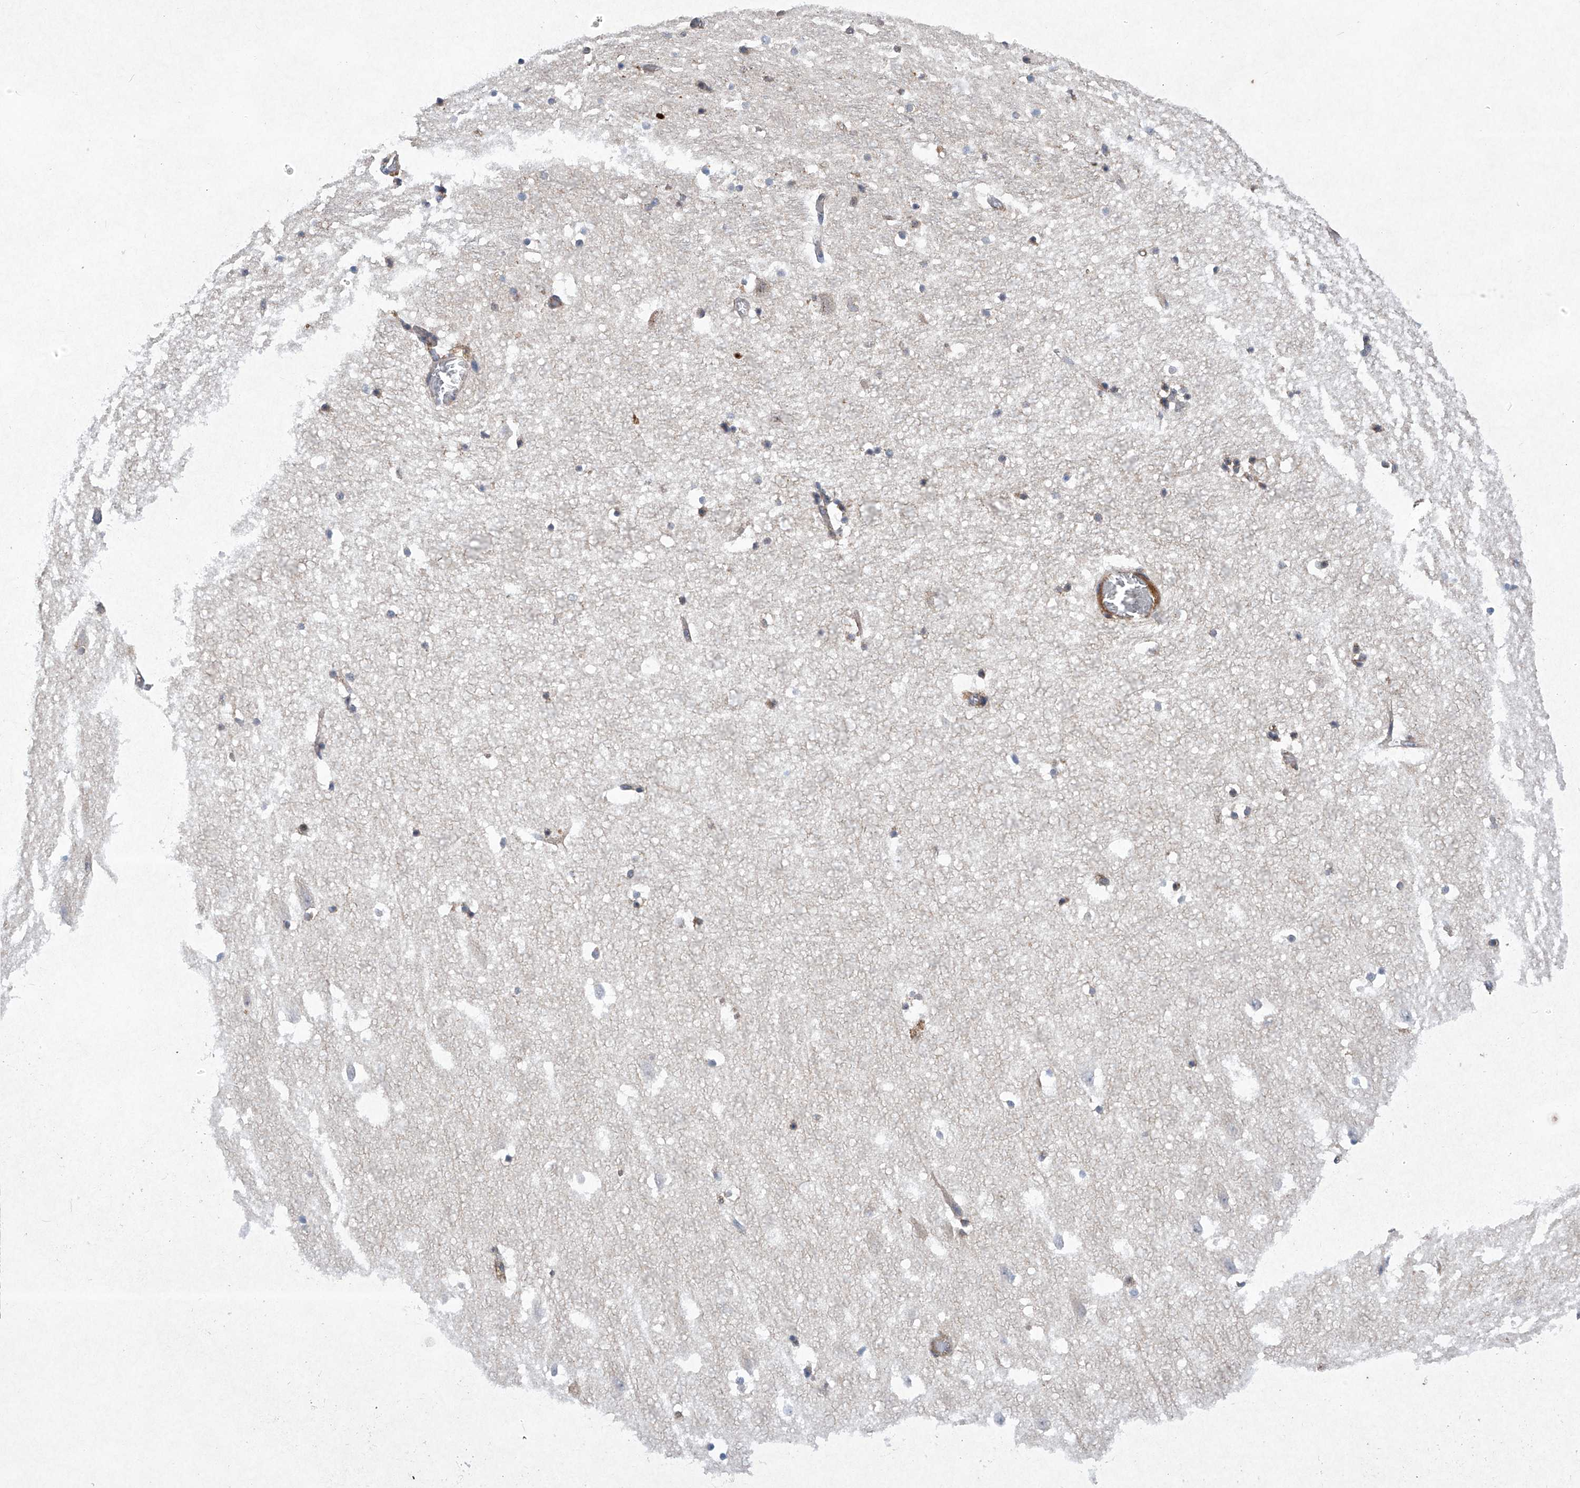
{"staining": {"intensity": "negative", "quantity": "none", "location": "none"}, "tissue": "hippocampus", "cell_type": "Glial cells", "image_type": "normal", "snomed": [{"axis": "morphology", "description": "Normal tissue, NOS"}, {"axis": "topography", "description": "Hippocampus"}], "caption": "Immunohistochemistry (IHC) histopathology image of normal hippocampus: human hippocampus stained with DAB (3,3'-diaminobenzidine) reveals no significant protein positivity in glial cells. Nuclei are stained in blue.", "gene": "CISH", "patient": {"sex": "female", "age": 52}}